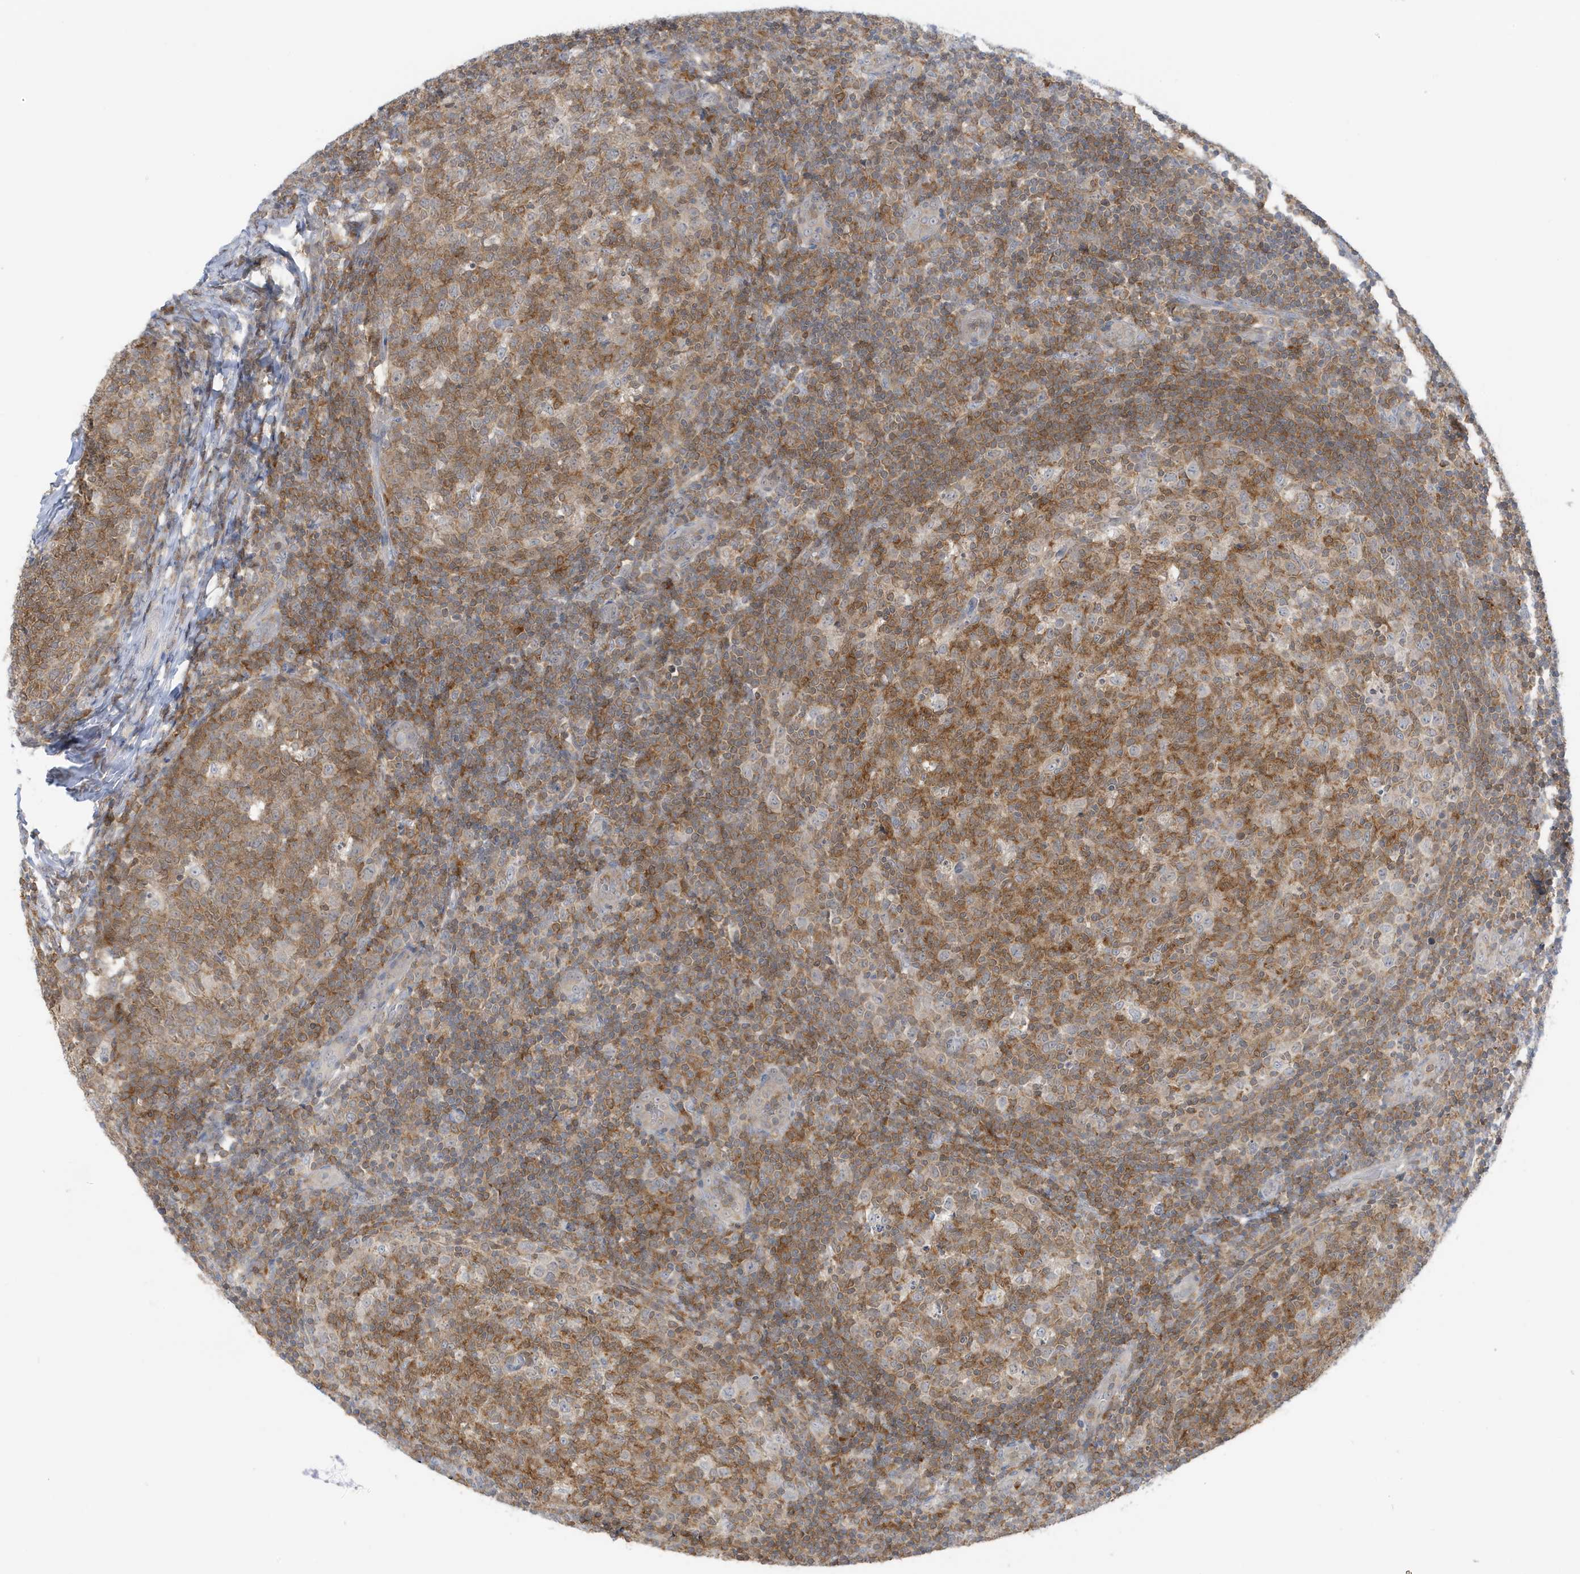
{"staining": {"intensity": "moderate", "quantity": ">75%", "location": "cytoplasmic/membranous"}, "tissue": "tonsil", "cell_type": "Germinal center cells", "image_type": "normal", "snomed": [{"axis": "morphology", "description": "Normal tissue, NOS"}, {"axis": "topography", "description": "Tonsil"}], "caption": "Immunohistochemistry image of unremarkable human tonsil stained for a protein (brown), which reveals medium levels of moderate cytoplasmic/membranous expression in about >75% of germinal center cells.", "gene": "OGA", "patient": {"sex": "female", "age": 19}}